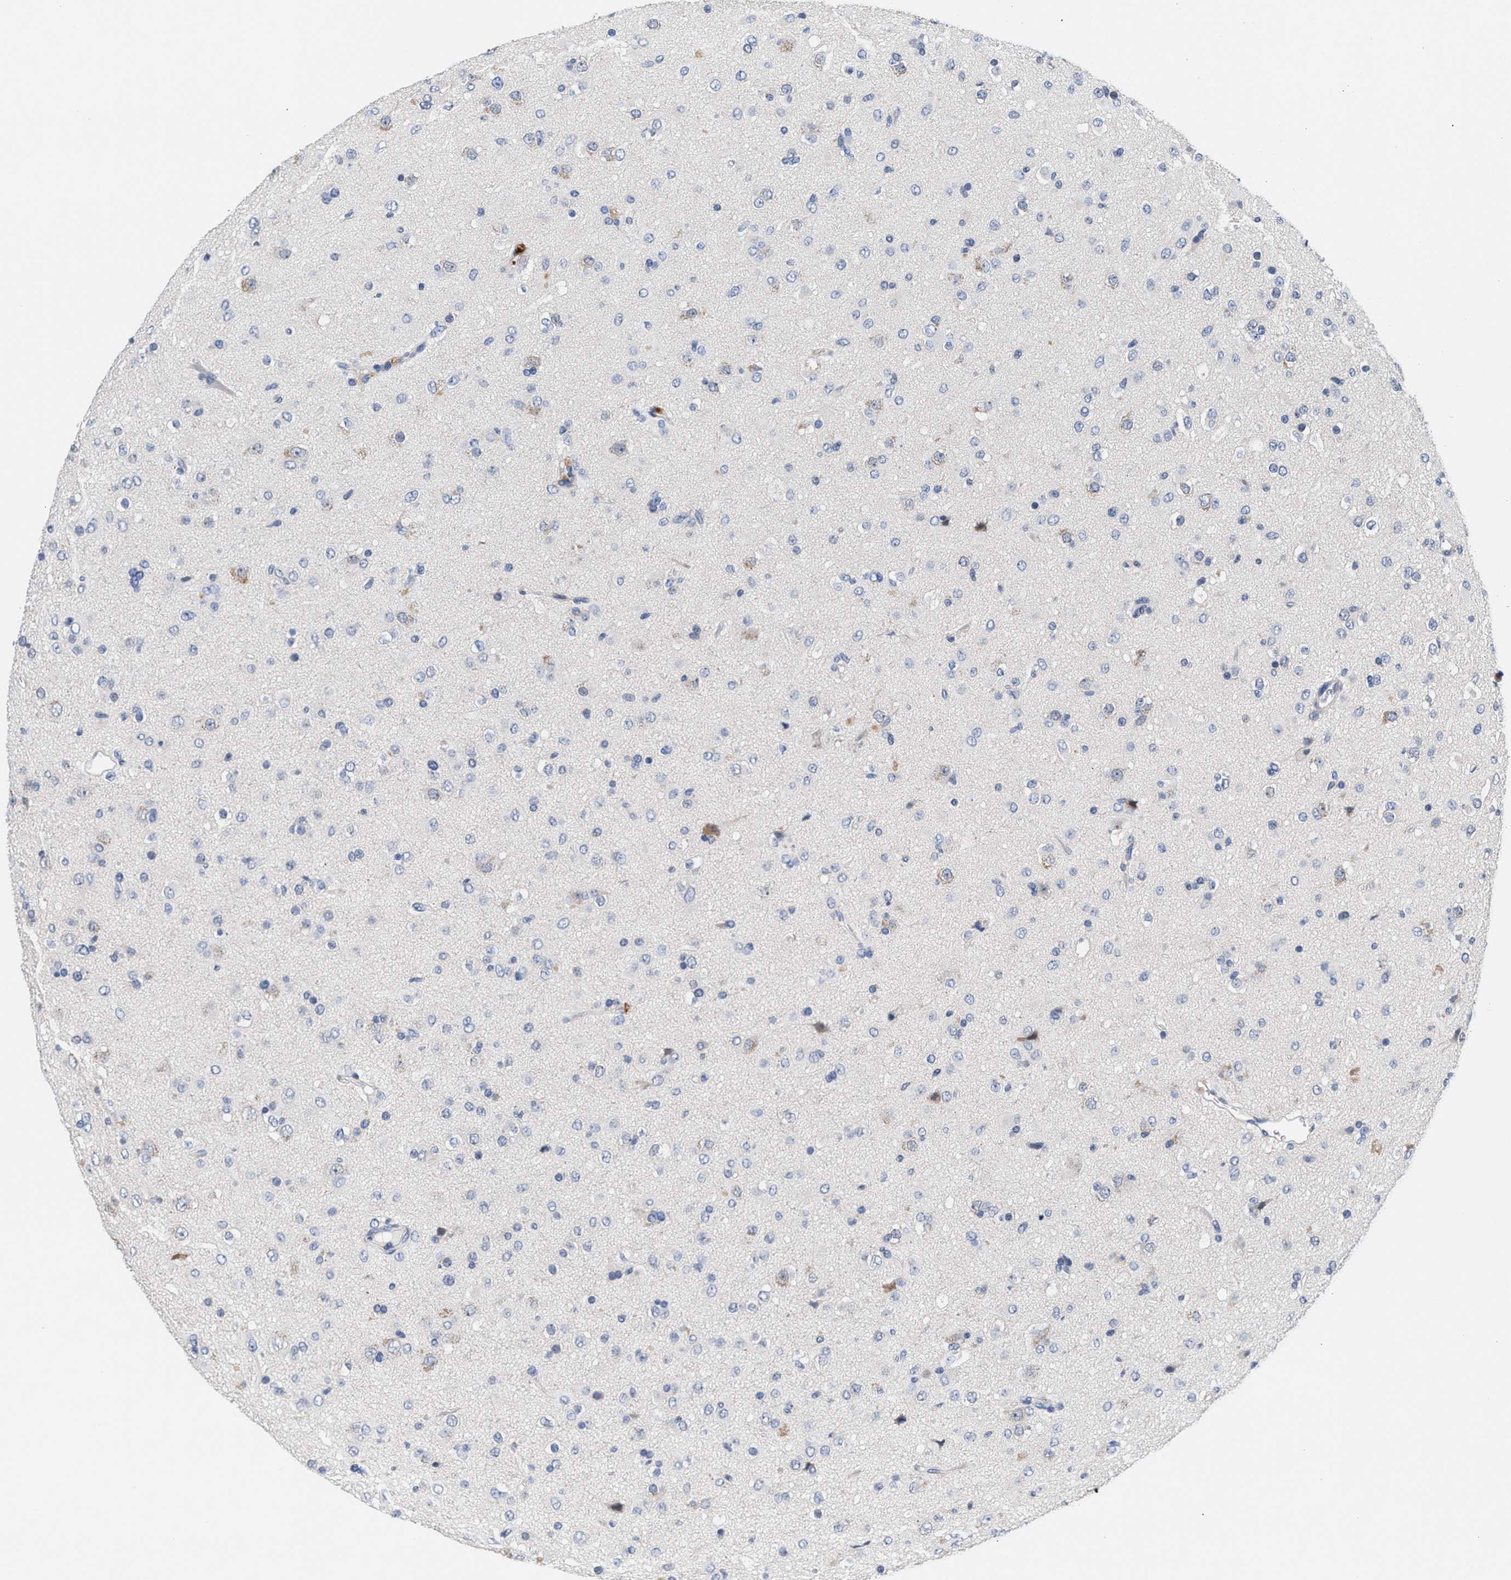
{"staining": {"intensity": "negative", "quantity": "none", "location": "none"}, "tissue": "glioma", "cell_type": "Tumor cells", "image_type": "cancer", "snomed": [{"axis": "morphology", "description": "Glioma, malignant, Low grade"}, {"axis": "topography", "description": "Brain"}], "caption": "This is an immunohistochemistry (IHC) histopathology image of human malignant glioma (low-grade). There is no staining in tumor cells.", "gene": "ACTL7B", "patient": {"sex": "male", "age": 65}}